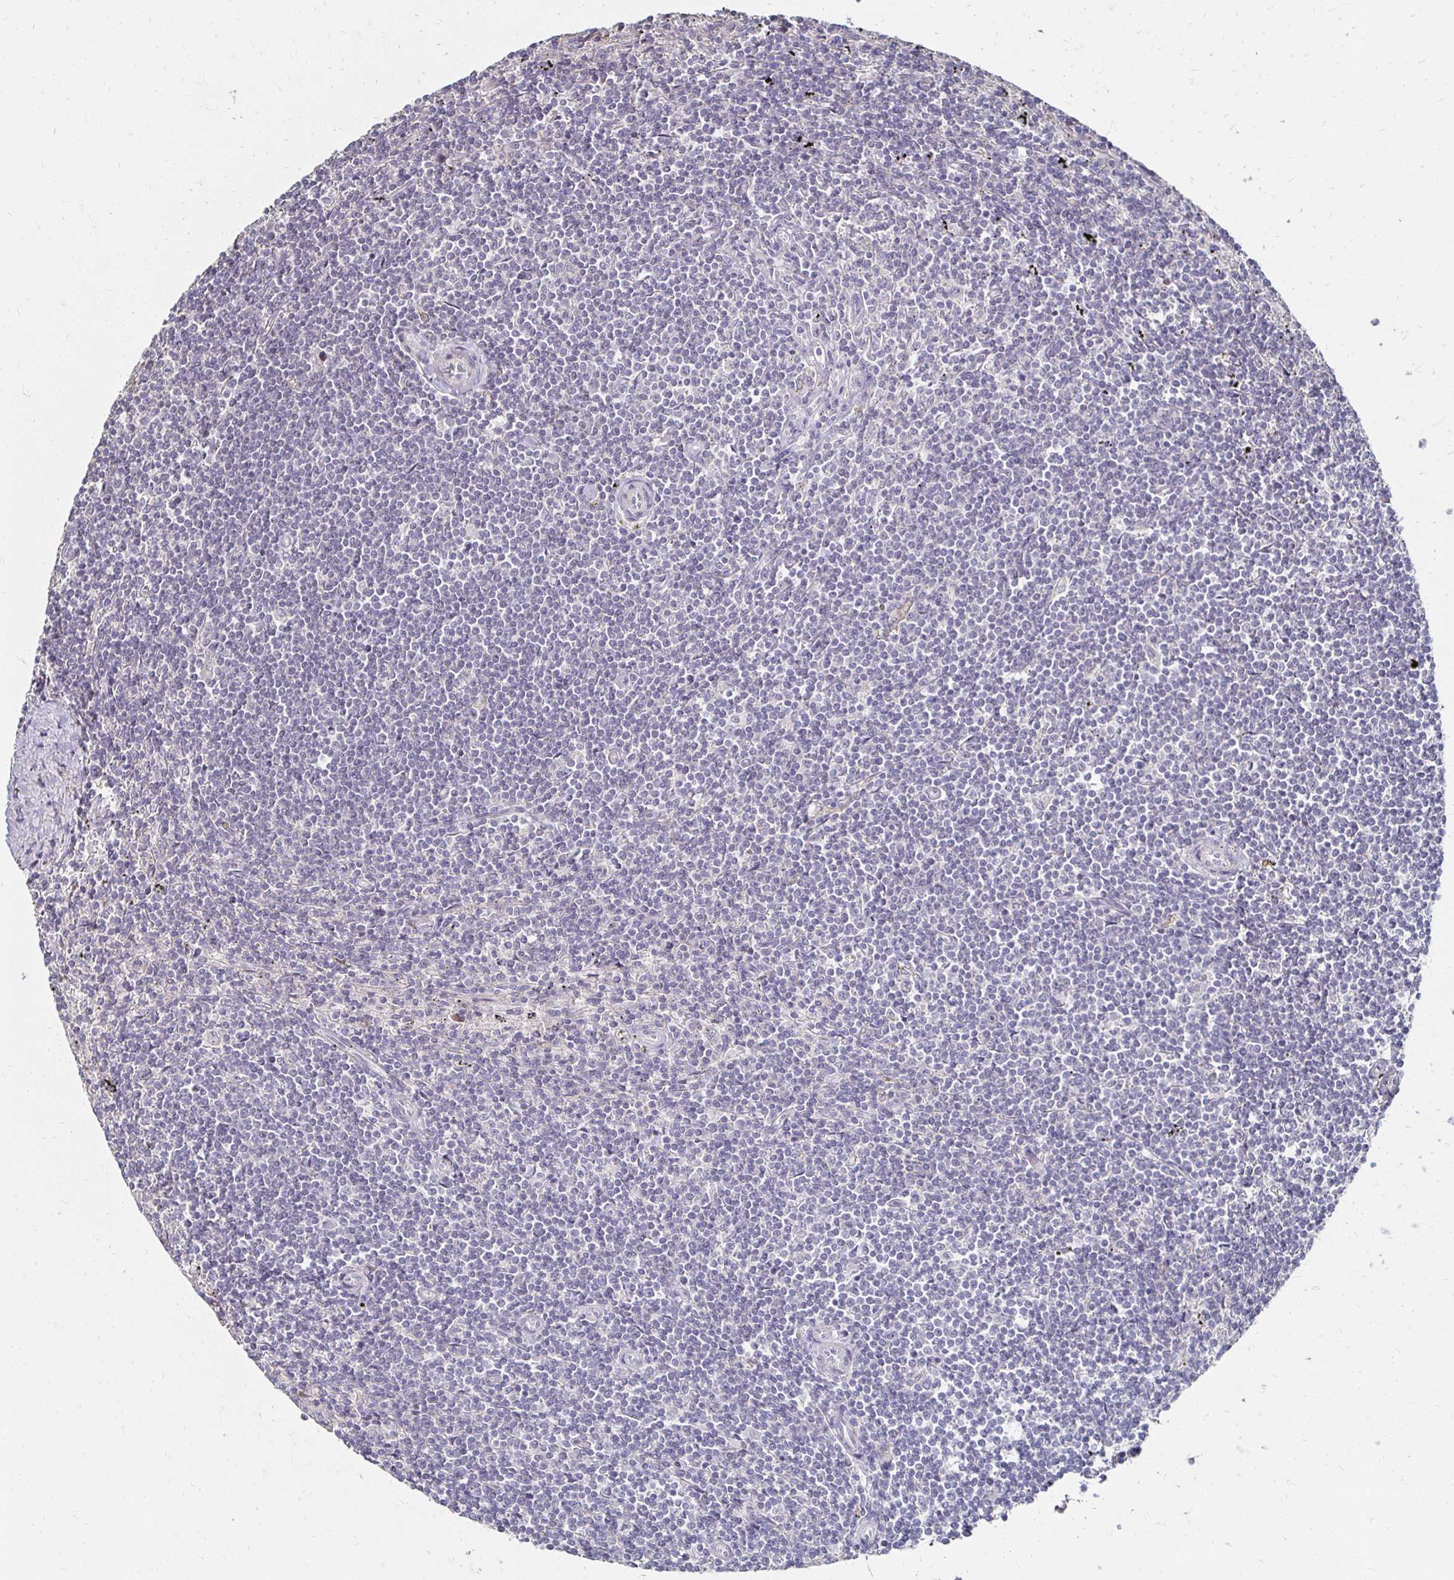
{"staining": {"intensity": "negative", "quantity": "none", "location": "none"}, "tissue": "lymphoma", "cell_type": "Tumor cells", "image_type": "cancer", "snomed": [{"axis": "morphology", "description": "Malignant lymphoma, non-Hodgkin's type, Low grade"}, {"axis": "topography", "description": "Spleen"}], "caption": "DAB (3,3'-diaminobenzidine) immunohistochemical staining of low-grade malignant lymphoma, non-Hodgkin's type displays no significant staining in tumor cells.", "gene": "ZNF727", "patient": {"sex": "male", "age": 76}}